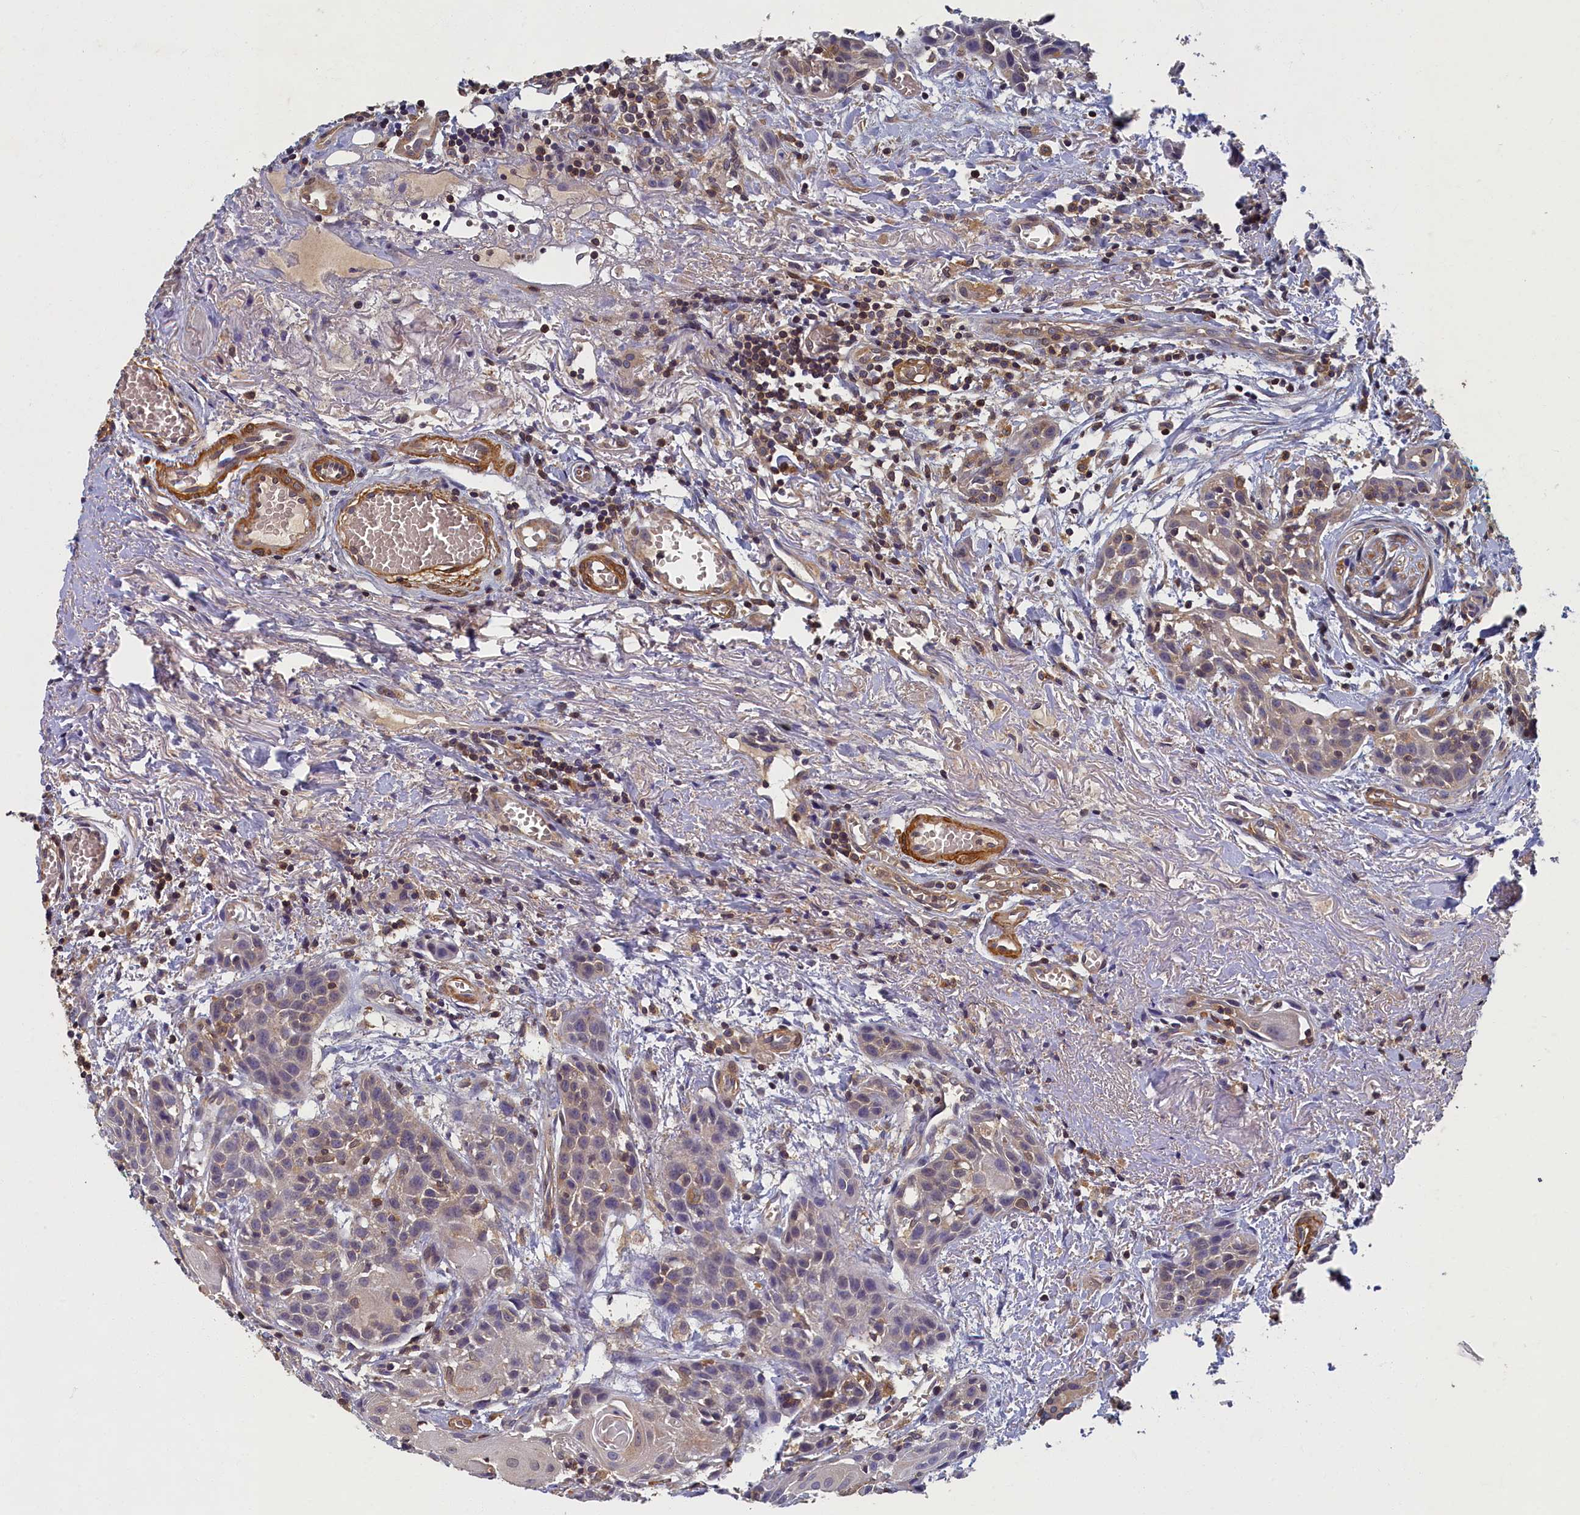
{"staining": {"intensity": "weak", "quantity": "<25%", "location": "cytoplasmic/membranous"}, "tissue": "head and neck cancer", "cell_type": "Tumor cells", "image_type": "cancer", "snomed": [{"axis": "morphology", "description": "Squamous cell carcinoma, NOS"}, {"axis": "topography", "description": "Oral tissue"}, {"axis": "topography", "description": "Head-Neck"}], "caption": "High magnification brightfield microscopy of head and neck cancer stained with DAB (3,3'-diaminobenzidine) (brown) and counterstained with hematoxylin (blue): tumor cells show no significant expression.", "gene": "TBCB", "patient": {"sex": "female", "age": 50}}